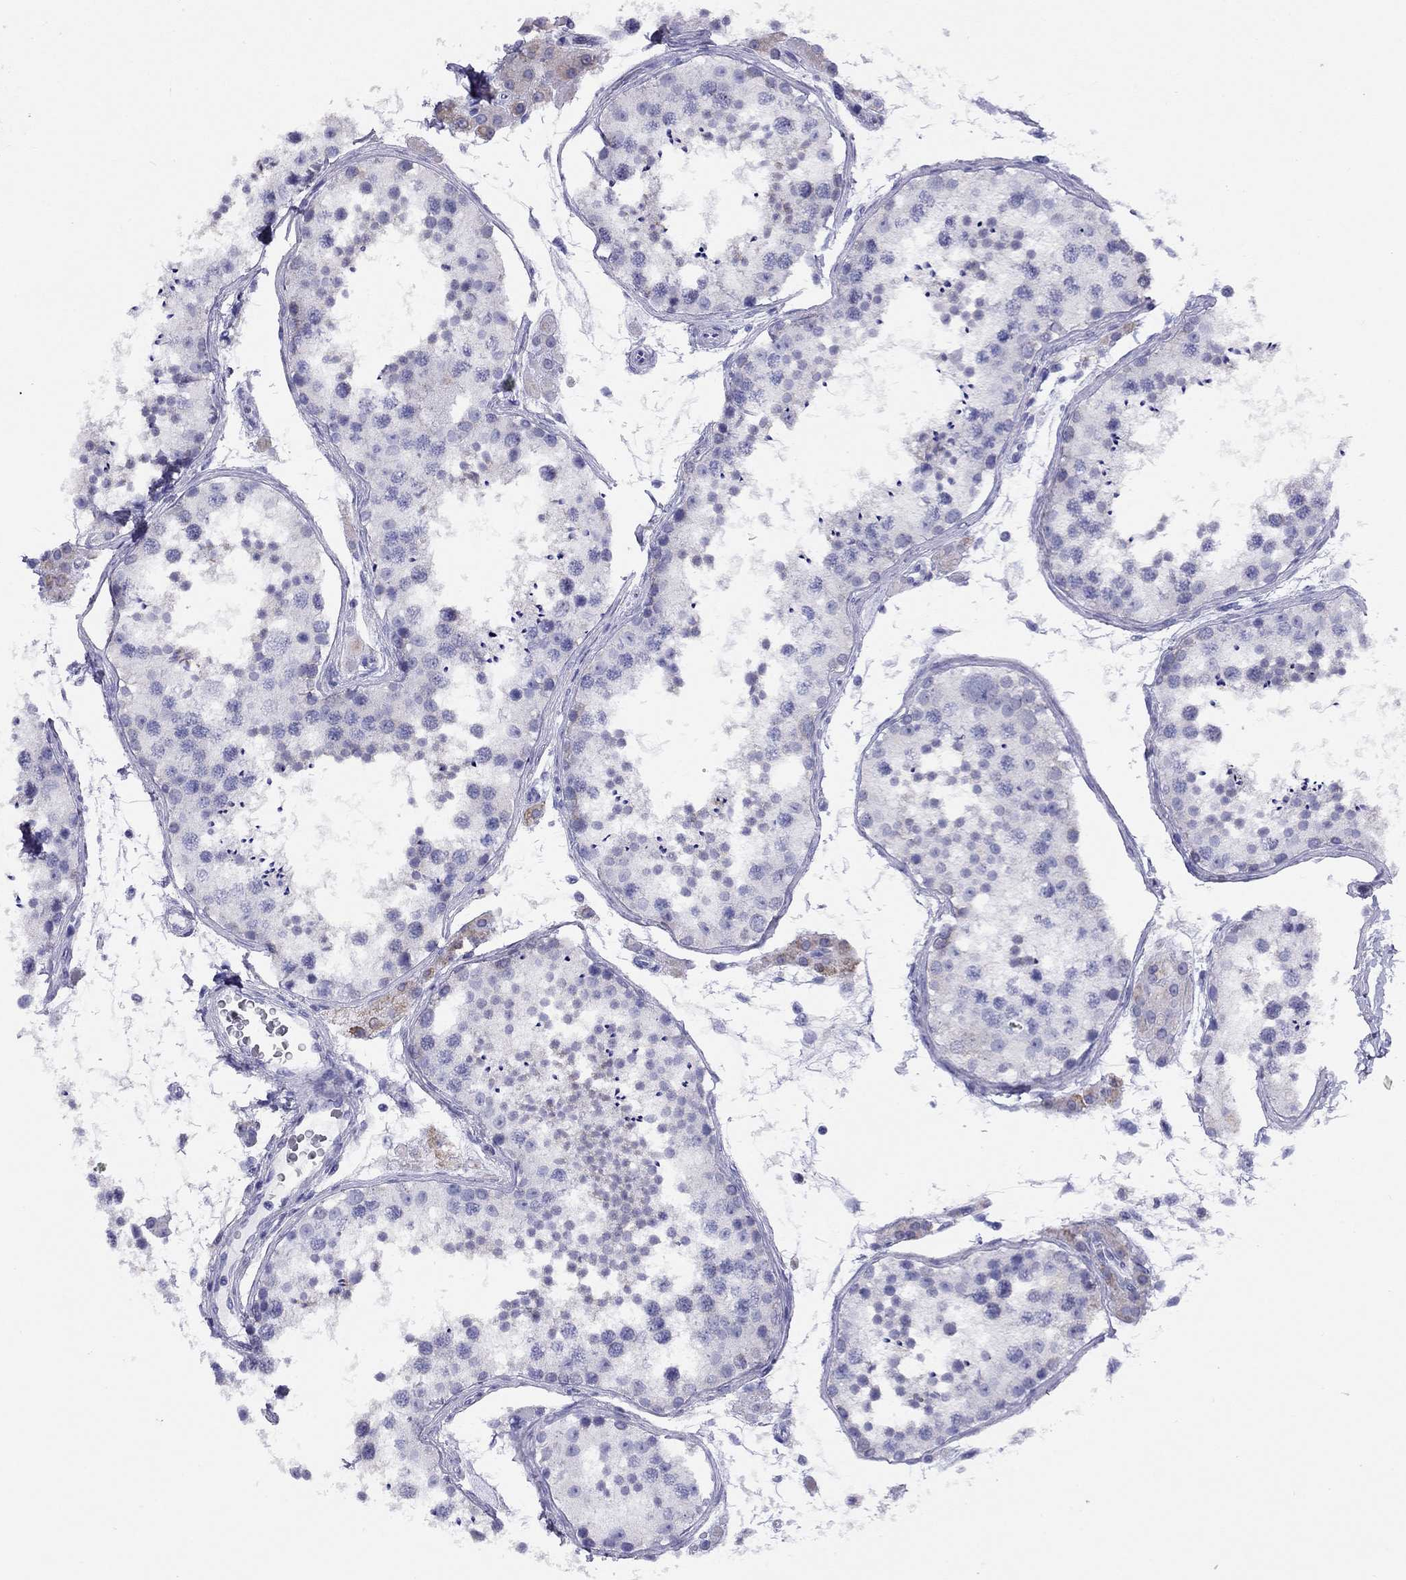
{"staining": {"intensity": "negative", "quantity": "none", "location": "none"}, "tissue": "testis", "cell_type": "Cells in seminiferous ducts", "image_type": "normal", "snomed": [{"axis": "morphology", "description": "Normal tissue, NOS"}, {"axis": "topography", "description": "Testis"}], "caption": "An IHC image of normal testis is shown. There is no staining in cells in seminiferous ducts of testis.", "gene": "LRIT2", "patient": {"sex": "male", "age": 41}}